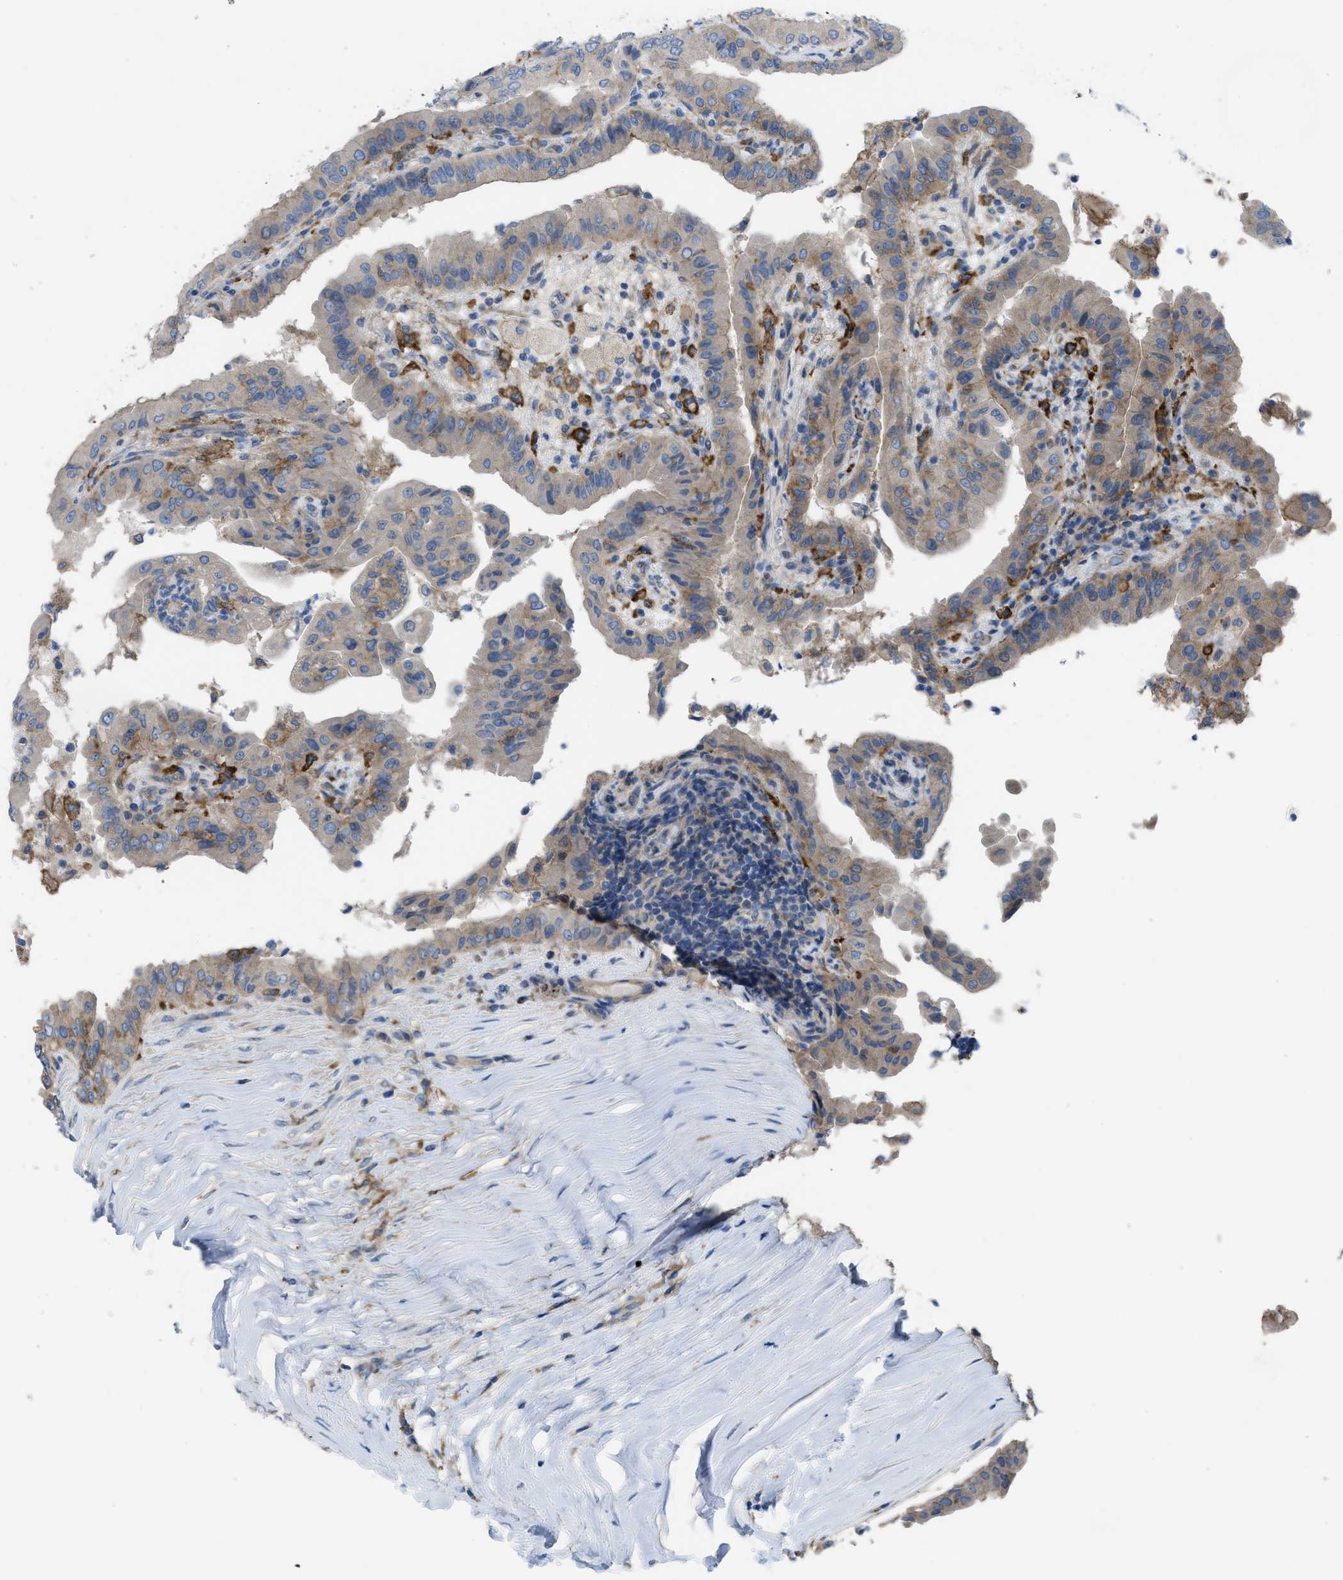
{"staining": {"intensity": "weak", "quantity": ">75%", "location": "cytoplasmic/membranous"}, "tissue": "thyroid cancer", "cell_type": "Tumor cells", "image_type": "cancer", "snomed": [{"axis": "morphology", "description": "Papillary adenocarcinoma, NOS"}, {"axis": "topography", "description": "Thyroid gland"}], "caption": "Weak cytoplasmic/membranous protein expression is seen in approximately >75% of tumor cells in papillary adenocarcinoma (thyroid). The protein is stained brown, and the nuclei are stained in blue (DAB (3,3'-diaminobenzidine) IHC with brightfield microscopy, high magnification).", "gene": "EGFR", "patient": {"sex": "male", "age": 33}}